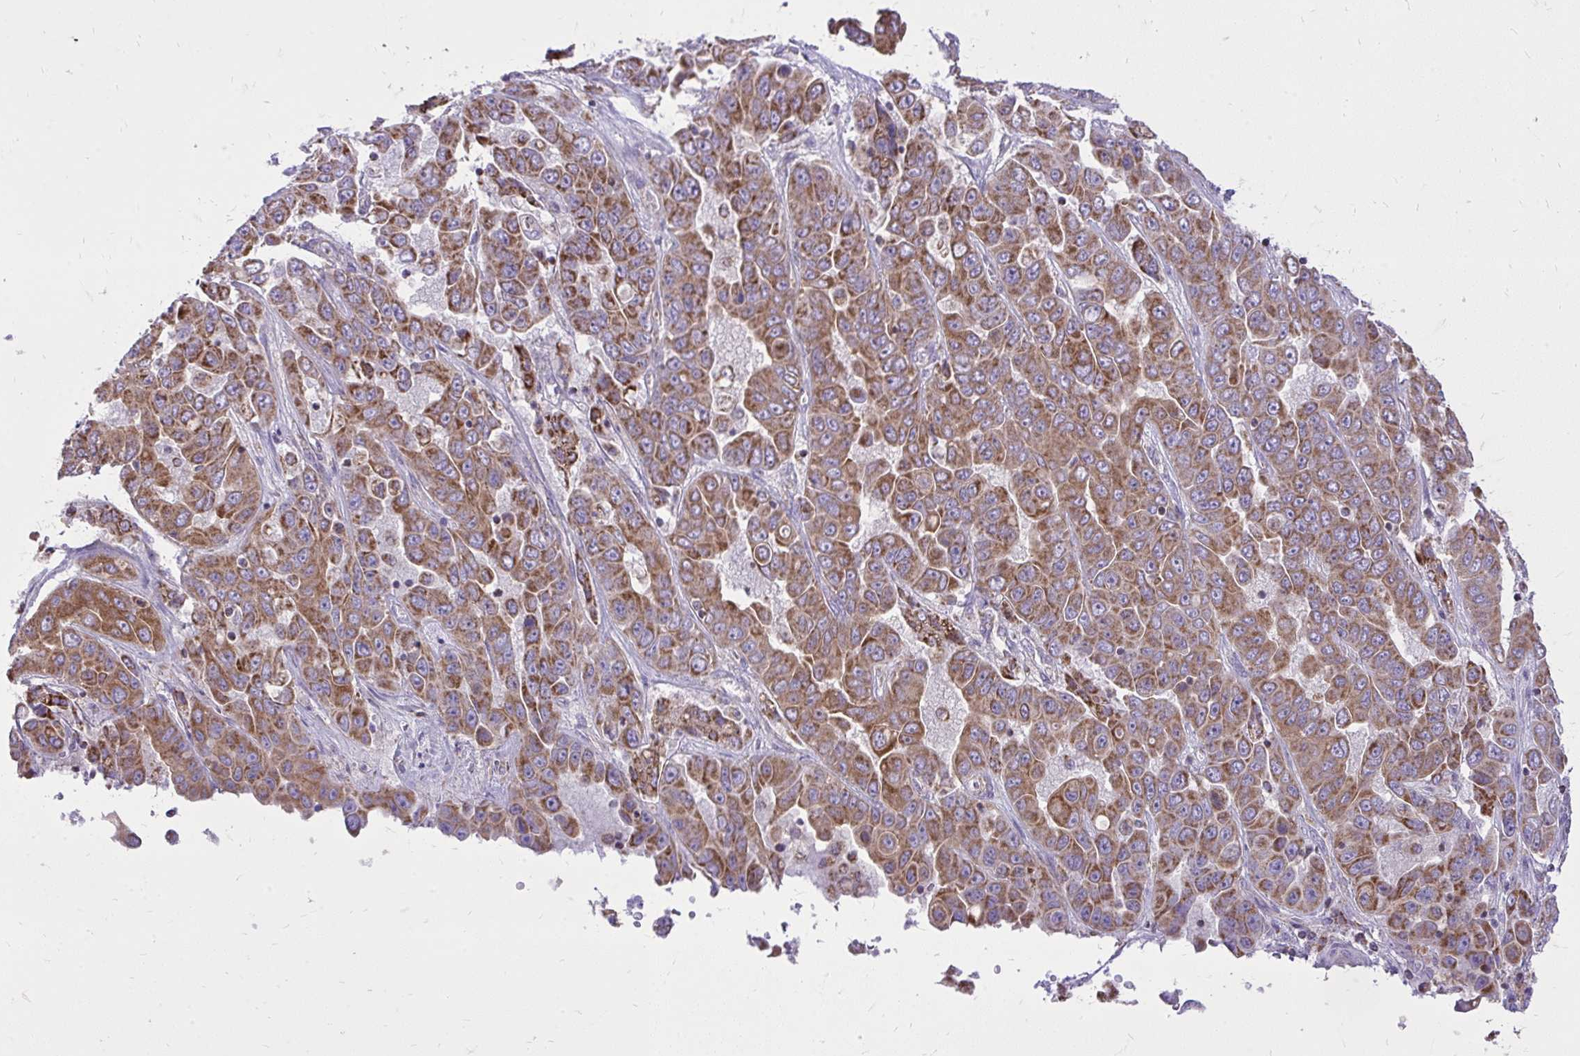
{"staining": {"intensity": "moderate", "quantity": ">75%", "location": "cytoplasmic/membranous"}, "tissue": "liver cancer", "cell_type": "Tumor cells", "image_type": "cancer", "snomed": [{"axis": "morphology", "description": "Cholangiocarcinoma"}, {"axis": "topography", "description": "Liver"}], "caption": "Protein staining displays moderate cytoplasmic/membranous staining in about >75% of tumor cells in liver cholangiocarcinoma.", "gene": "SPTBN2", "patient": {"sex": "female", "age": 52}}